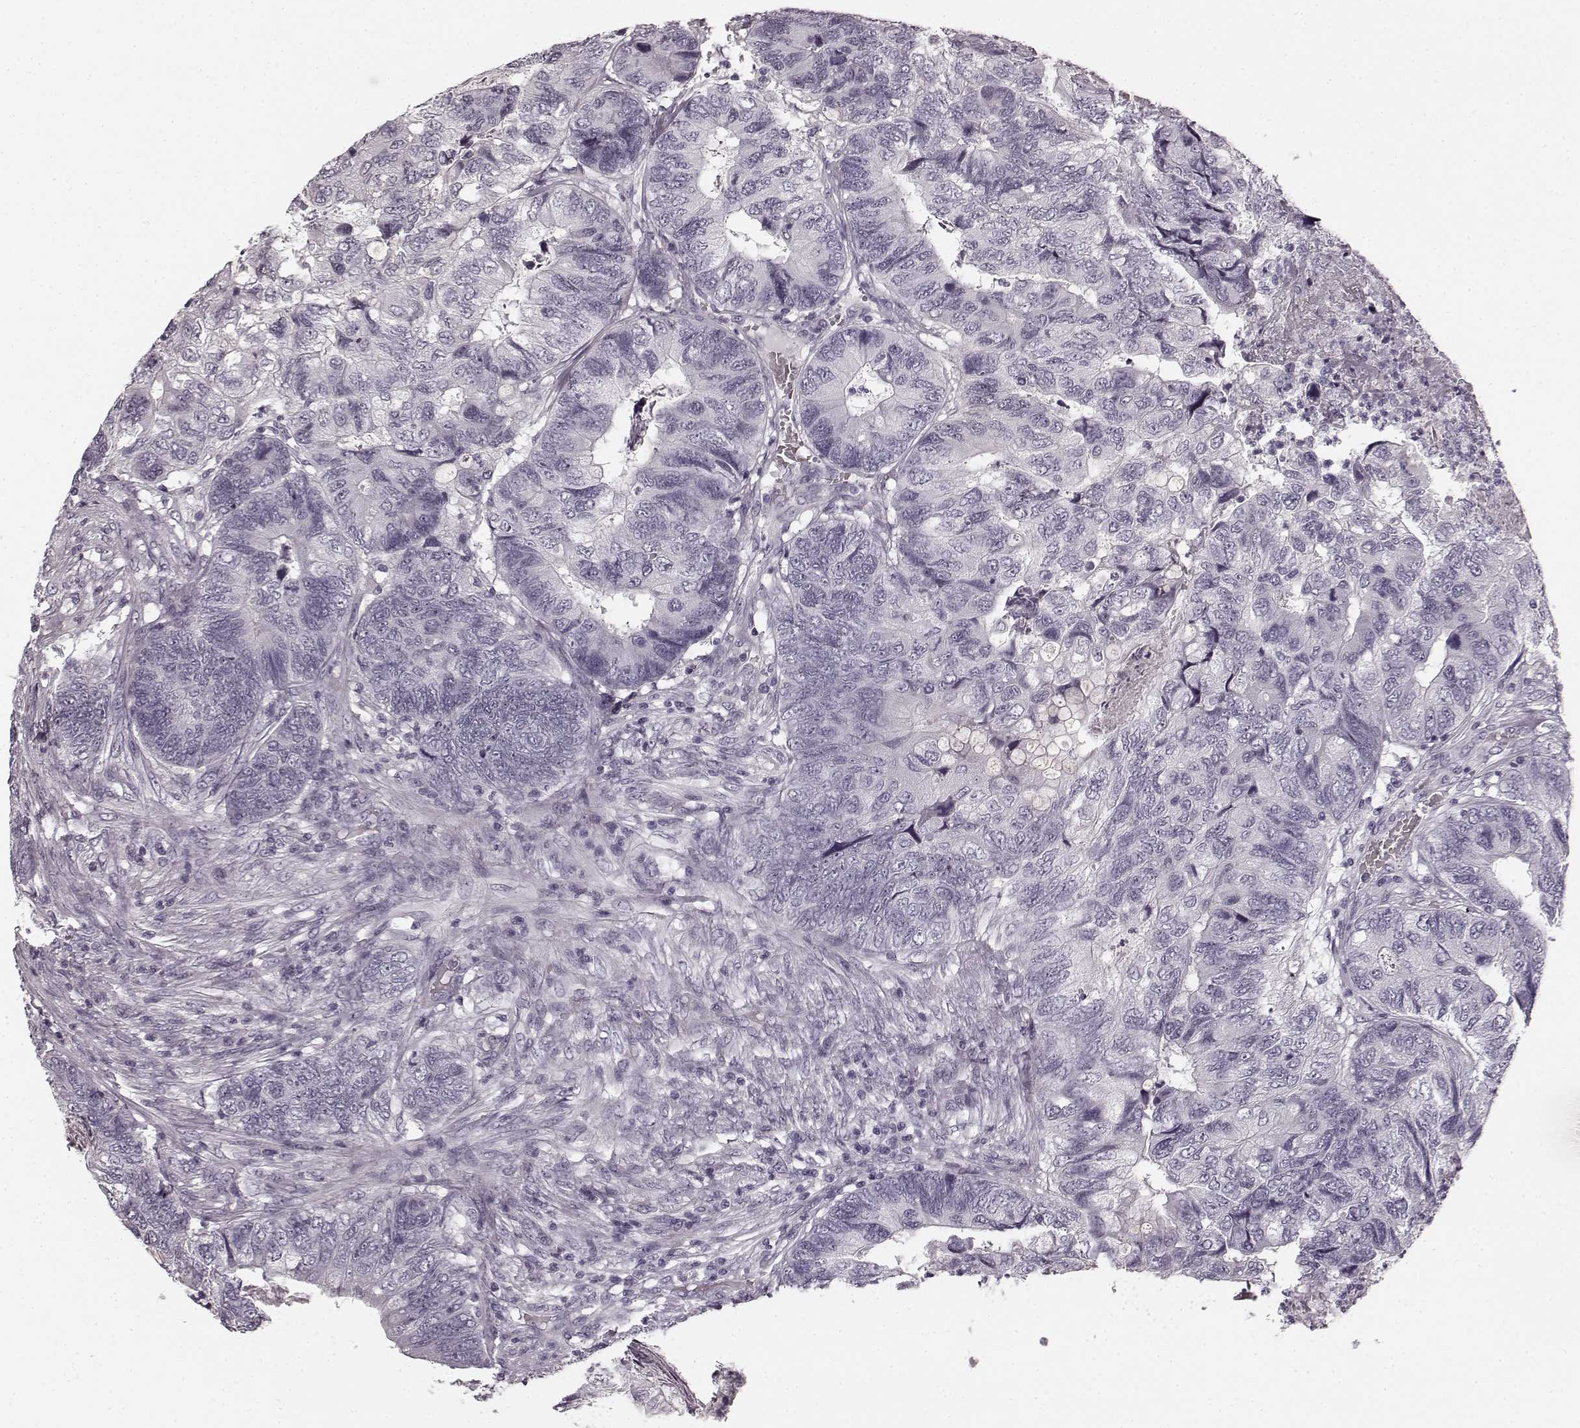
{"staining": {"intensity": "negative", "quantity": "none", "location": "none"}, "tissue": "colorectal cancer", "cell_type": "Tumor cells", "image_type": "cancer", "snomed": [{"axis": "morphology", "description": "Adenocarcinoma, NOS"}, {"axis": "topography", "description": "Colon"}], "caption": "High power microscopy histopathology image of an IHC image of adenocarcinoma (colorectal), revealing no significant positivity in tumor cells.", "gene": "TMPRSS15", "patient": {"sex": "female", "age": 67}}